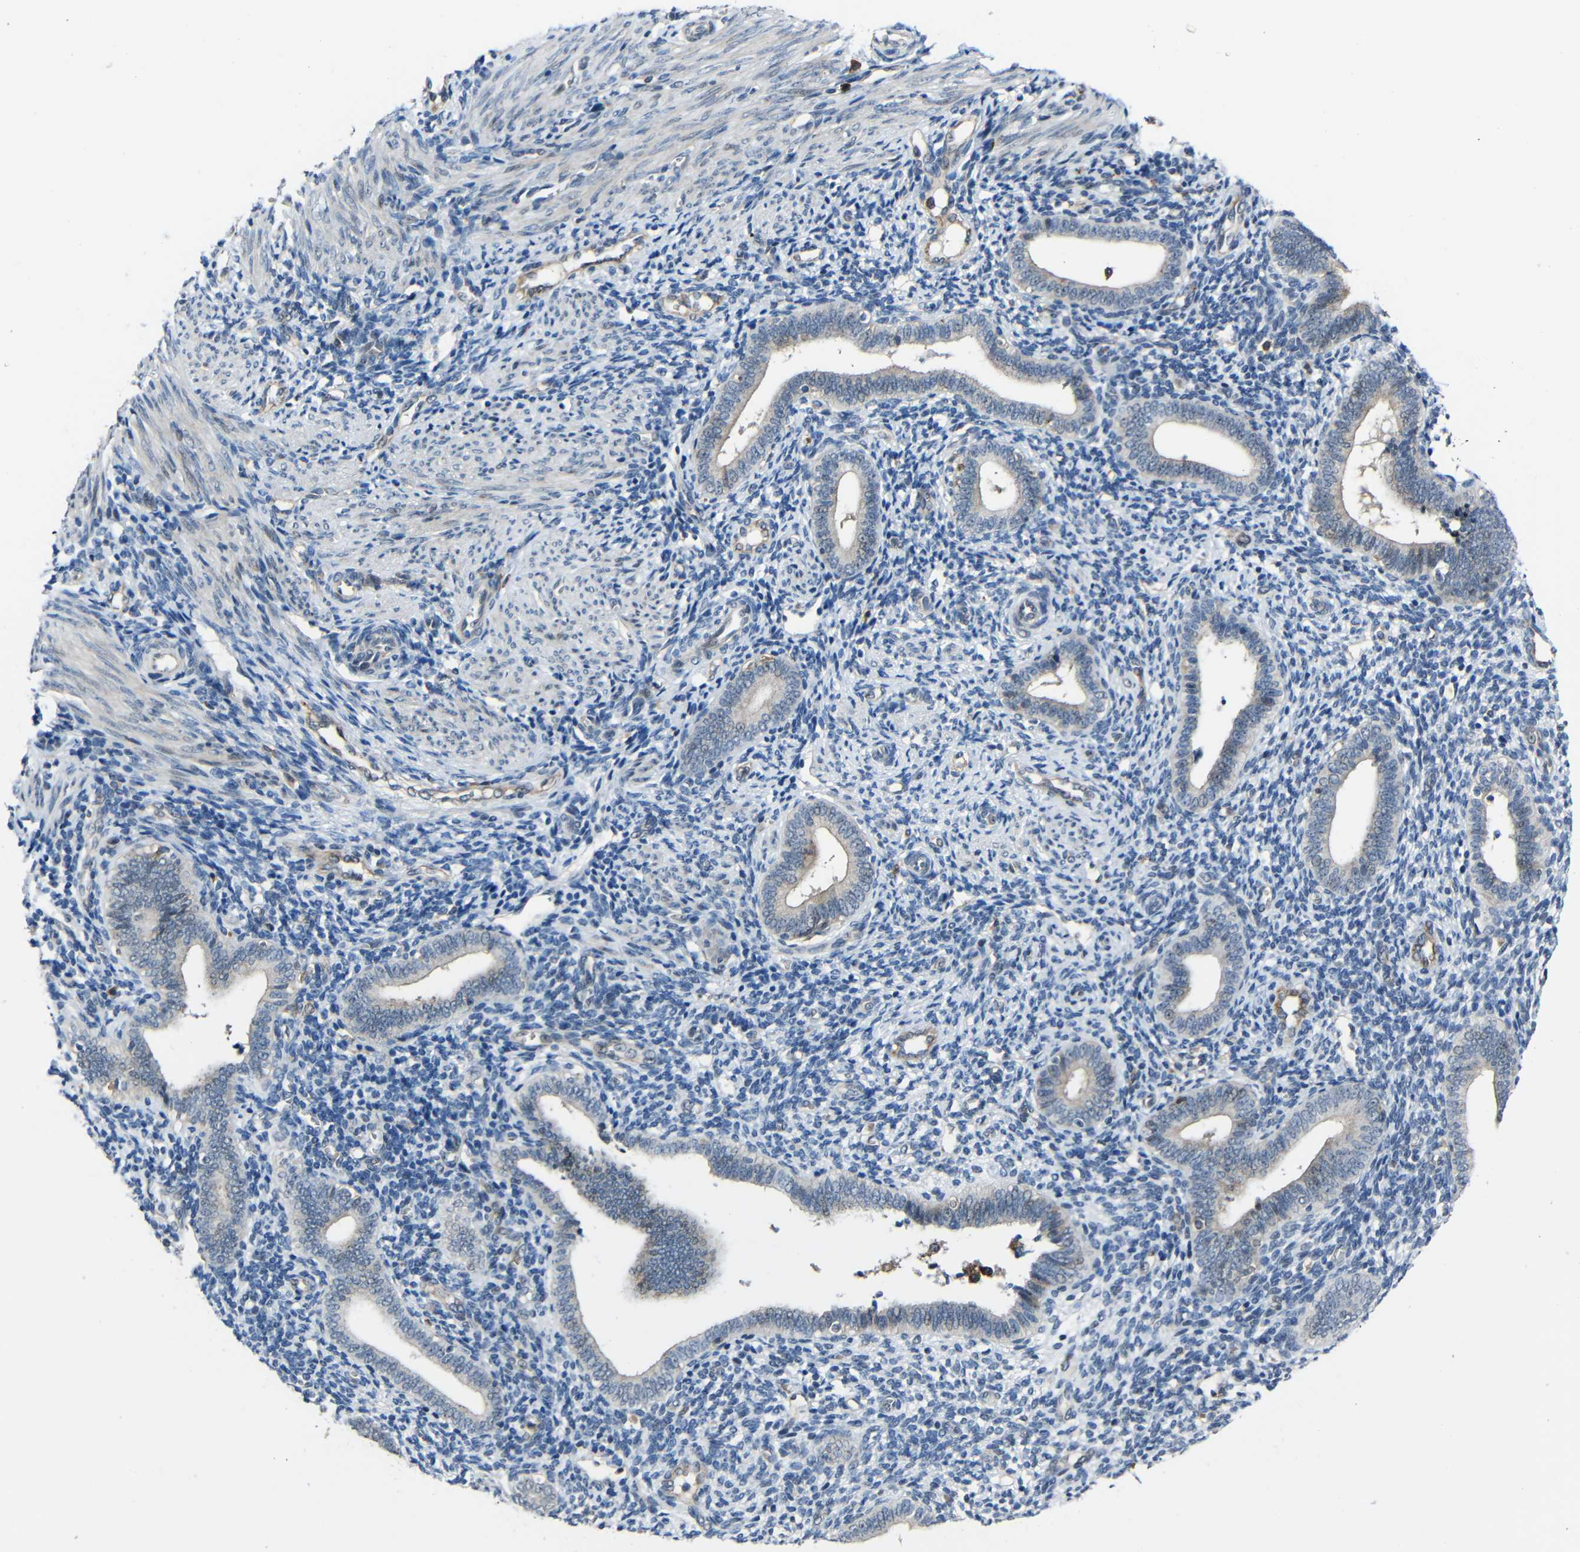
{"staining": {"intensity": "negative", "quantity": "none", "location": "none"}, "tissue": "endometrium", "cell_type": "Cells in endometrial stroma", "image_type": "normal", "snomed": [{"axis": "morphology", "description": "Normal tissue, NOS"}, {"axis": "topography", "description": "Uterus"}, {"axis": "topography", "description": "Endometrium"}], "caption": "Endometrium was stained to show a protein in brown. There is no significant expression in cells in endometrial stroma. Nuclei are stained in blue.", "gene": "DNAJC5", "patient": {"sex": "female", "age": 33}}